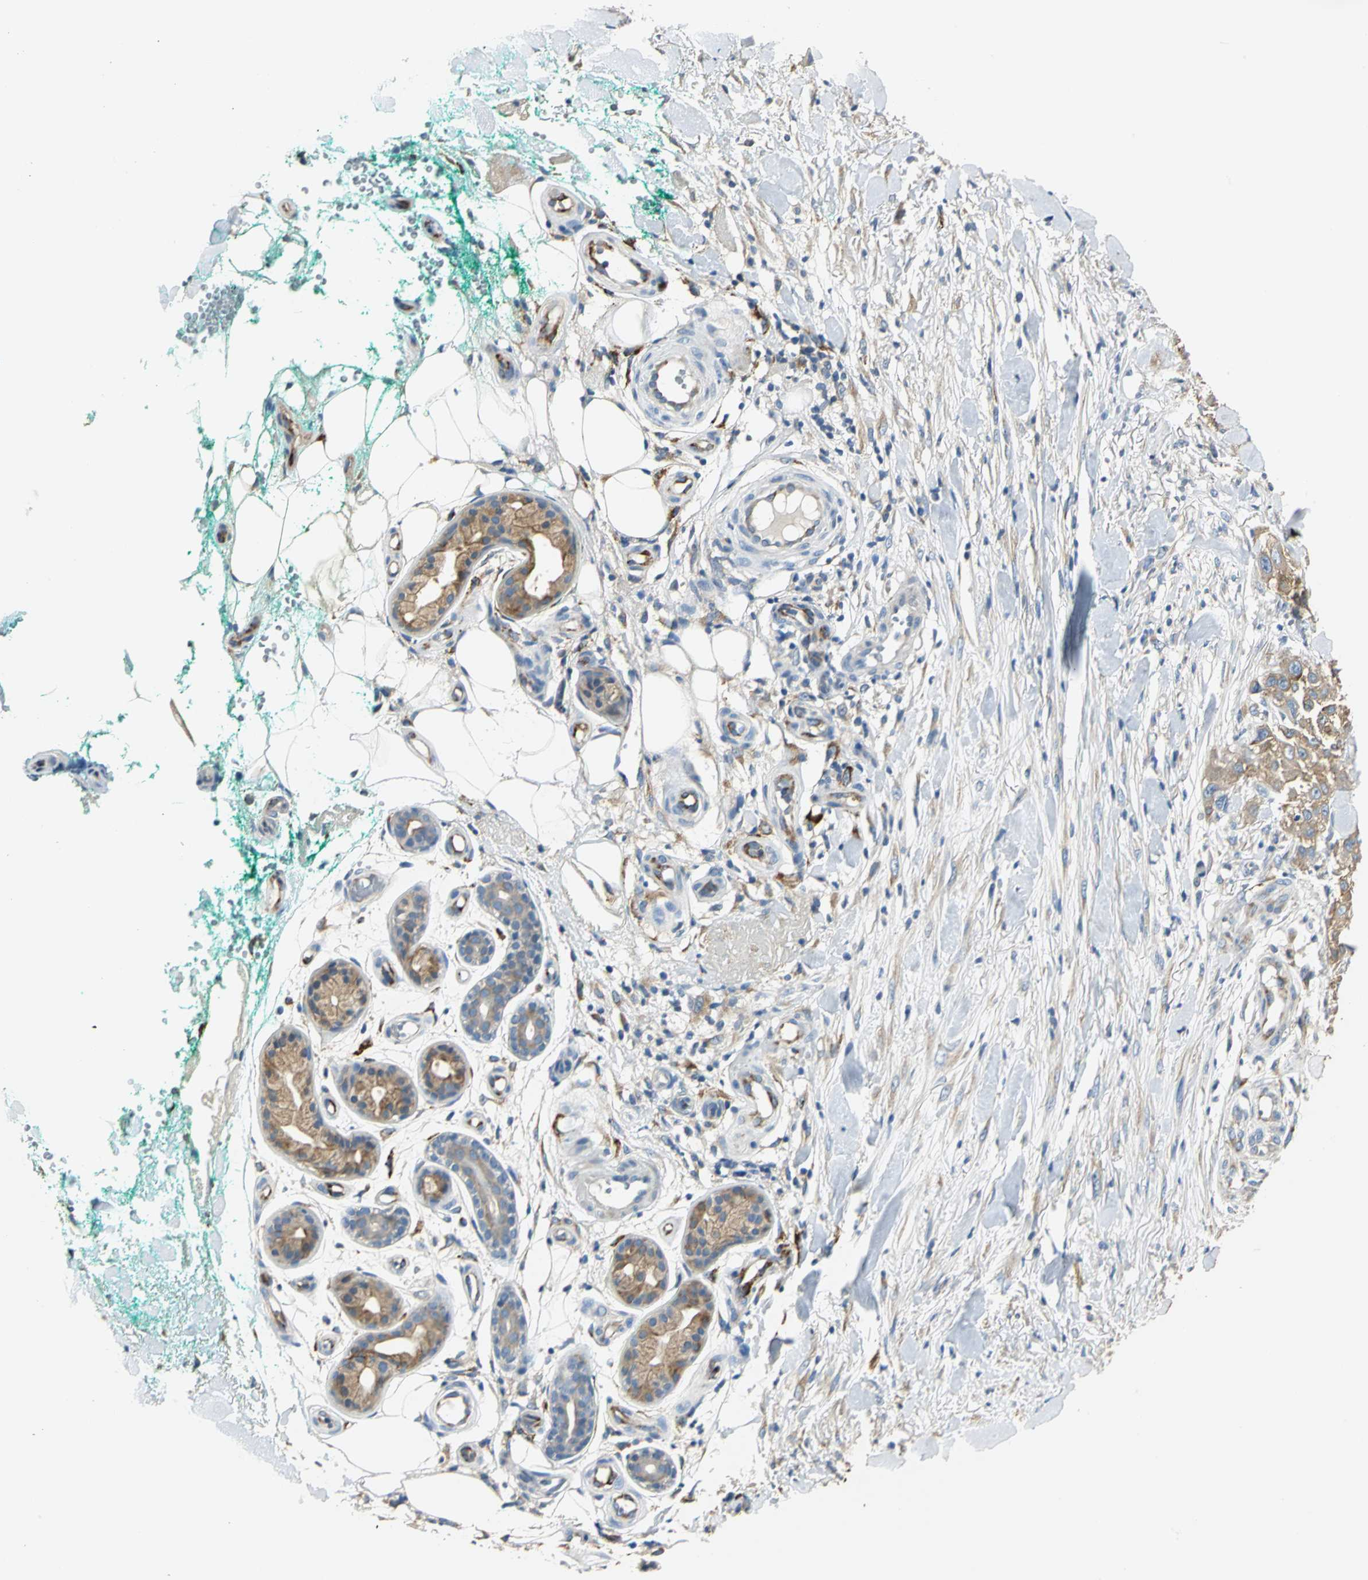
{"staining": {"intensity": "moderate", "quantity": ">75%", "location": "cytoplasmic/membranous"}, "tissue": "skin cancer", "cell_type": "Tumor cells", "image_type": "cancer", "snomed": [{"axis": "morphology", "description": "Squamous cell carcinoma, NOS"}, {"axis": "topography", "description": "Skin"}], "caption": "A photomicrograph showing moderate cytoplasmic/membranous expression in about >75% of tumor cells in skin squamous cell carcinoma, as visualized by brown immunohistochemical staining.", "gene": "B3GNT2", "patient": {"sex": "female", "age": 42}}